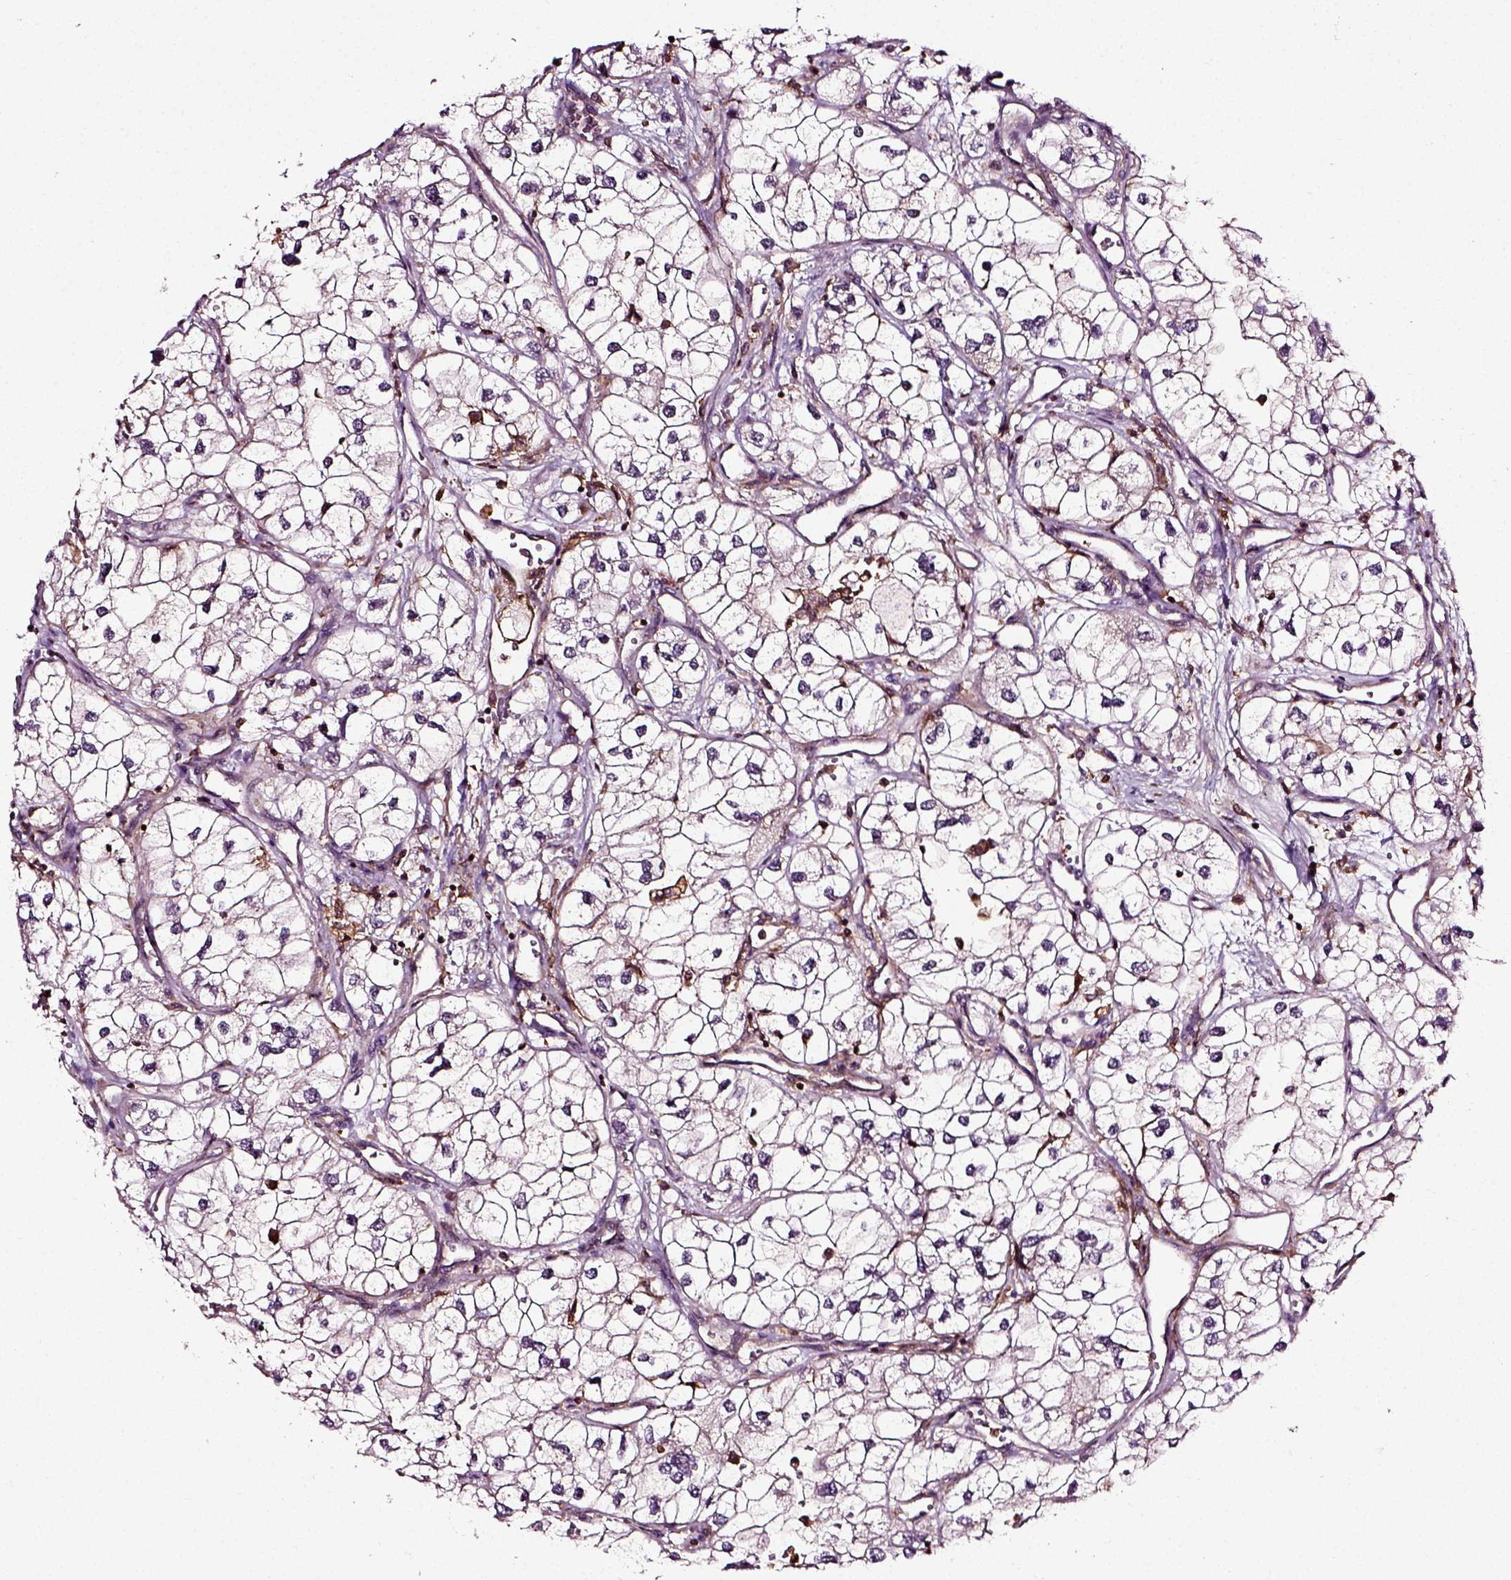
{"staining": {"intensity": "negative", "quantity": "none", "location": "none"}, "tissue": "renal cancer", "cell_type": "Tumor cells", "image_type": "cancer", "snomed": [{"axis": "morphology", "description": "Adenocarcinoma, NOS"}, {"axis": "topography", "description": "Kidney"}], "caption": "This image is of renal cancer stained with IHC to label a protein in brown with the nuclei are counter-stained blue. There is no staining in tumor cells.", "gene": "RHOF", "patient": {"sex": "male", "age": 59}}